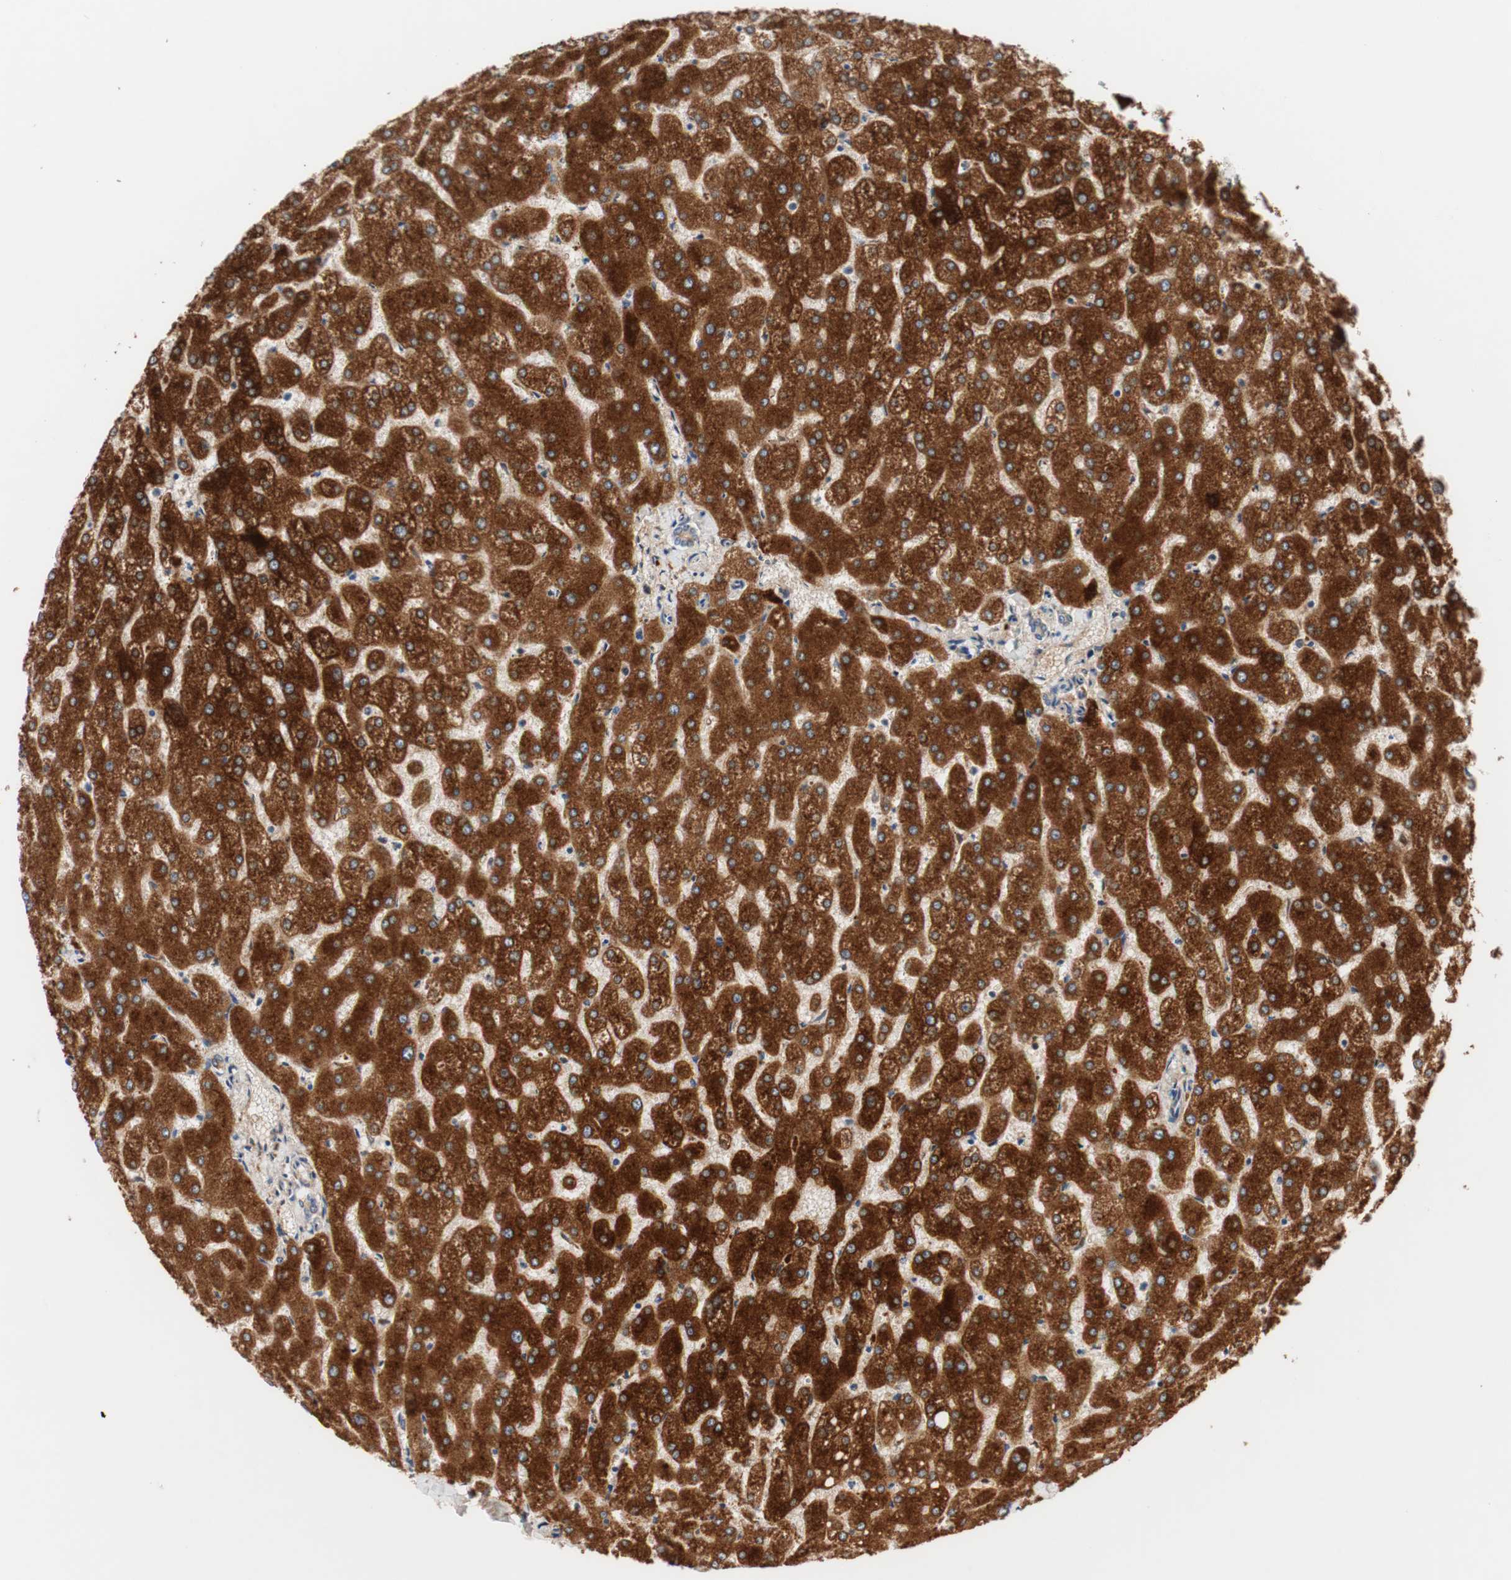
{"staining": {"intensity": "negative", "quantity": "none", "location": "none"}, "tissue": "liver", "cell_type": "Cholangiocytes", "image_type": "normal", "snomed": [{"axis": "morphology", "description": "Normal tissue, NOS"}, {"axis": "topography", "description": "Liver"}], "caption": "Liver stained for a protein using immunohistochemistry (IHC) demonstrates no staining cholangiocytes.", "gene": "RBP4", "patient": {"sex": "female", "age": 32}}